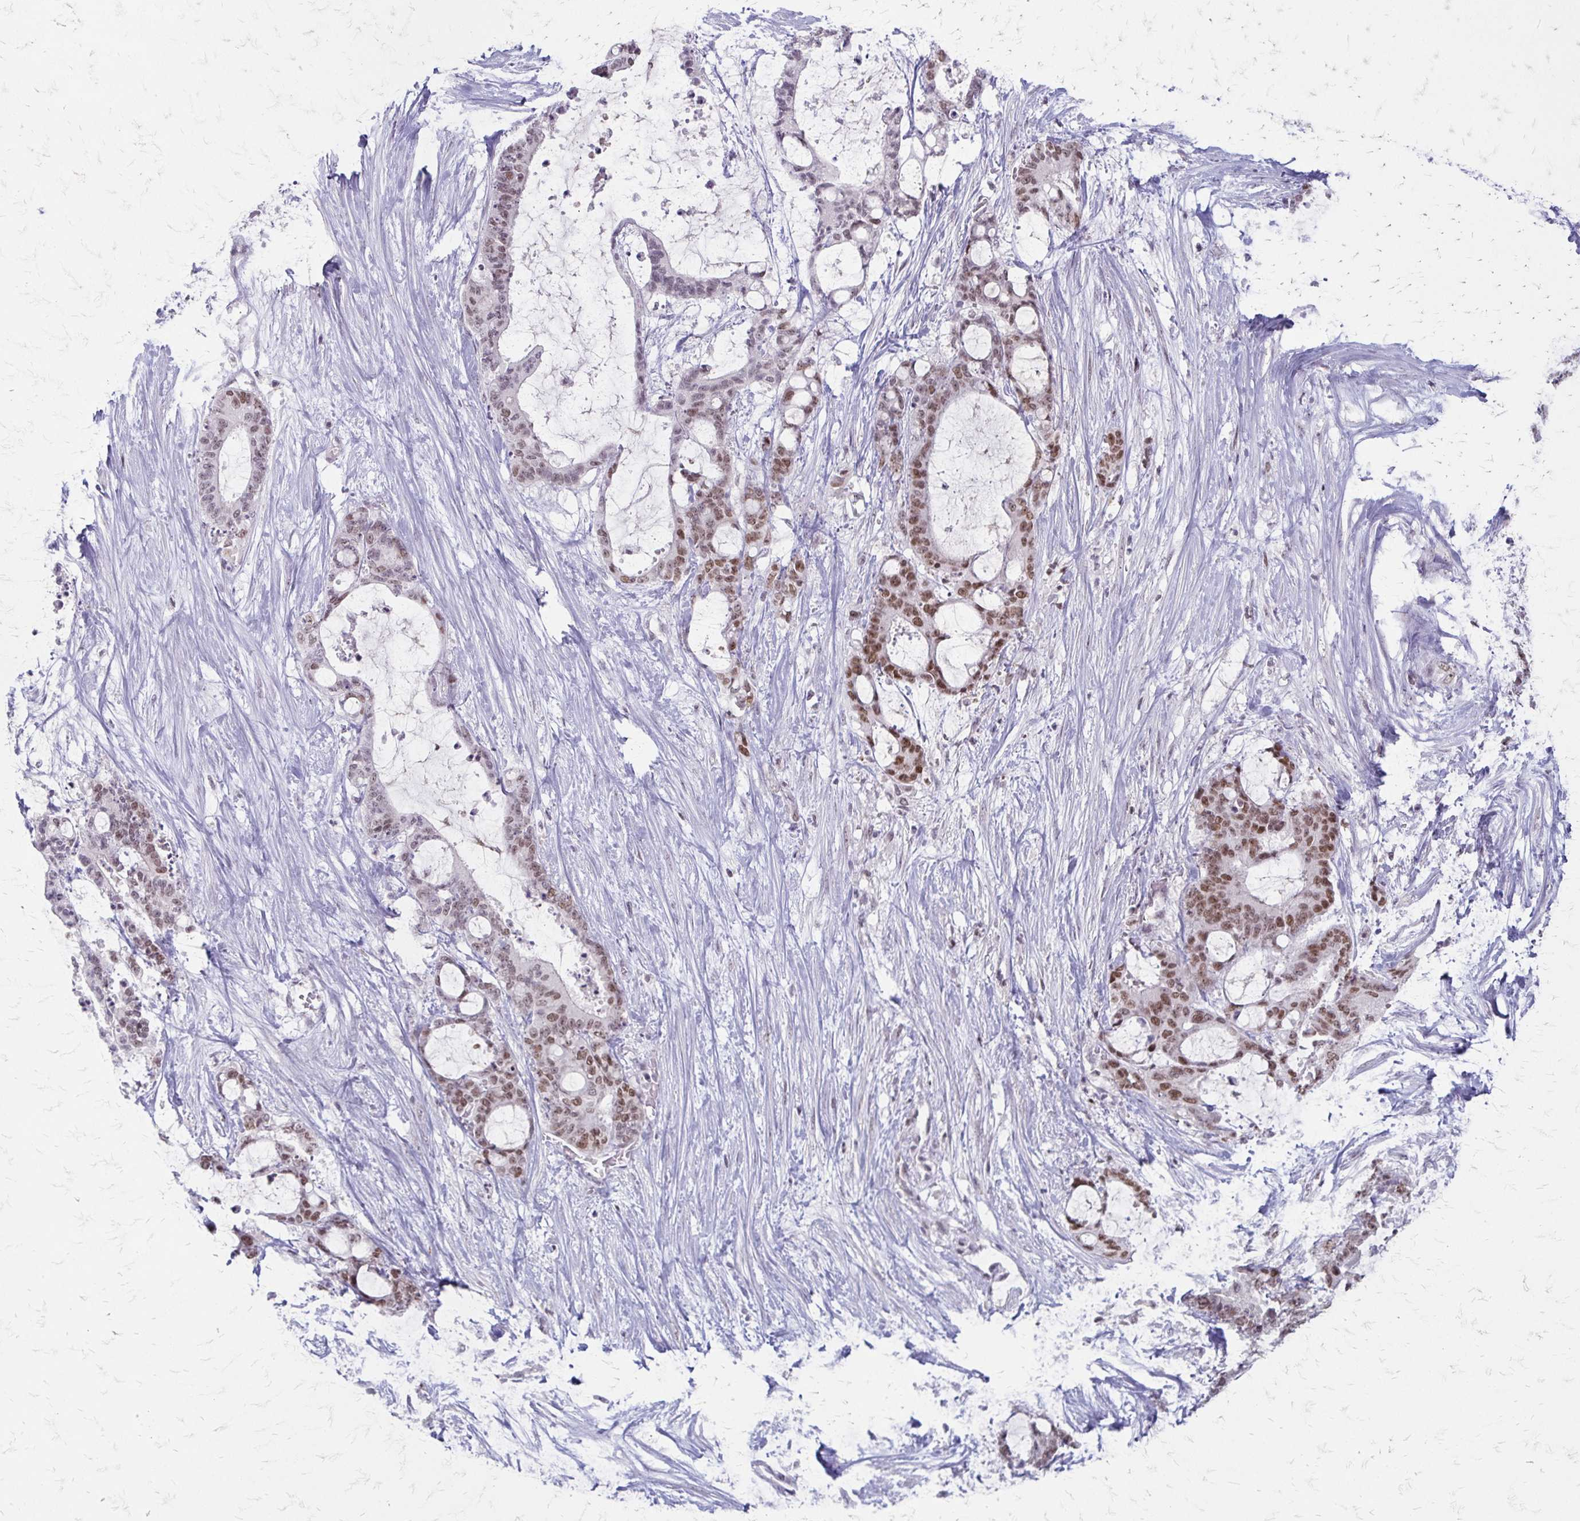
{"staining": {"intensity": "moderate", "quantity": ">75%", "location": "nuclear"}, "tissue": "liver cancer", "cell_type": "Tumor cells", "image_type": "cancer", "snomed": [{"axis": "morphology", "description": "Normal tissue, NOS"}, {"axis": "morphology", "description": "Cholangiocarcinoma"}, {"axis": "topography", "description": "Liver"}, {"axis": "topography", "description": "Peripheral nerve tissue"}], "caption": "IHC image of human liver cholangiocarcinoma stained for a protein (brown), which demonstrates medium levels of moderate nuclear positivity in approximately >75% of tumor cells.", "gene": "EED", "patient": {"sex": "female", "age": 73}}